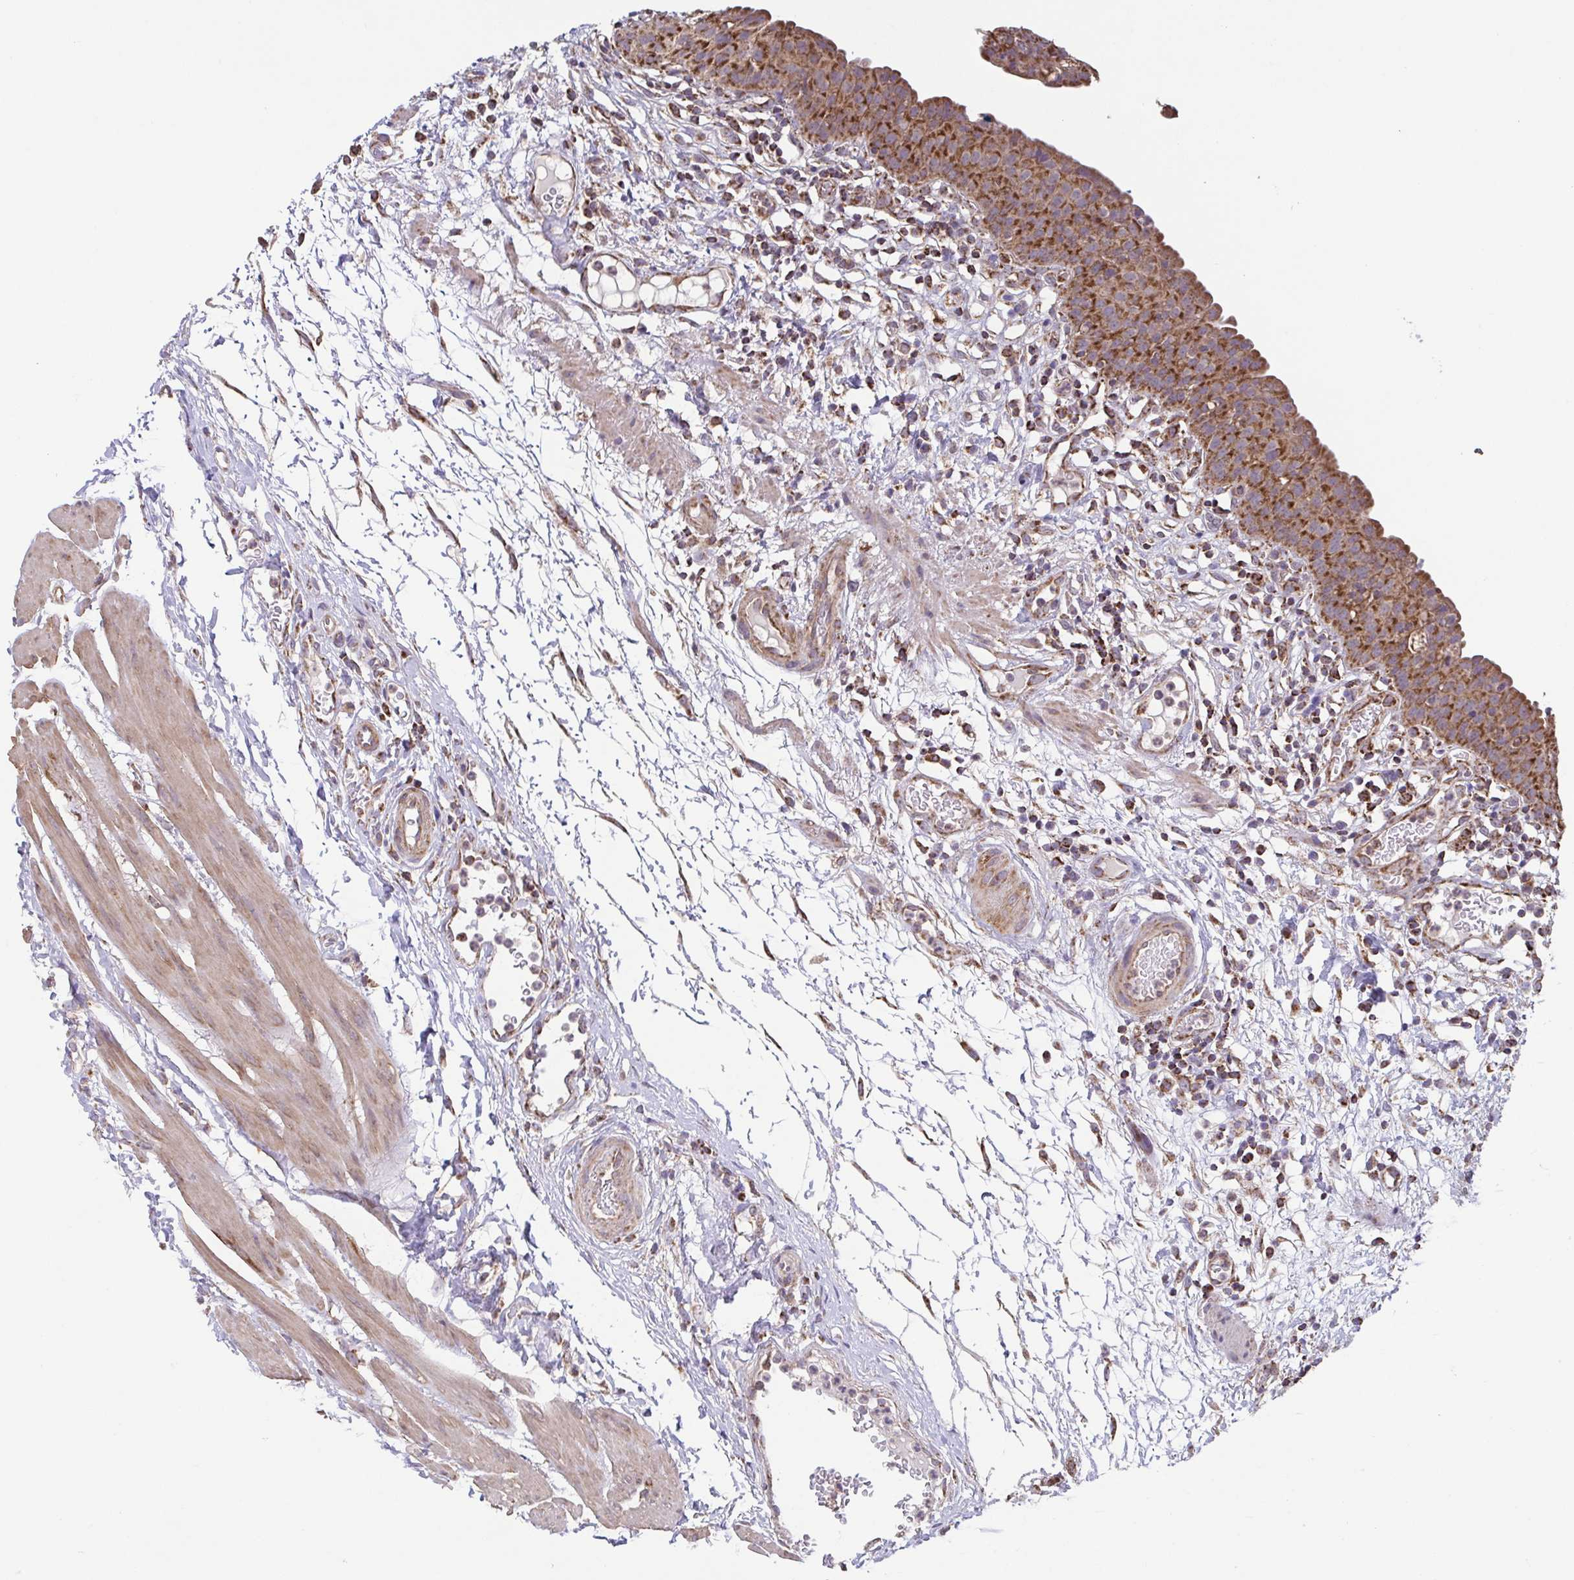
{"staining": {"intensity": "strong", "quantity": "25%-75%", "location": "cytoplasmic/membranous"}, "tissue": "urinary bladder", "cell_type": "Urothelial cells", "image_type": "normal", "snomed": [{"axis": "morphology", "description": "Normal tissue, NOS"}, {"axis": "morphology", "description": "Inflammation, NOS"}, {"axis": "topography", "description": "Urinary bladder"}], "caption": "Urothelial cells show high levels of strong cytoplasmic/membranous positivity in about 25%-75% of cells in normal urinary bladder.", "gene": "DIP2B", "patient": {"sex": "male", "age": 57}}